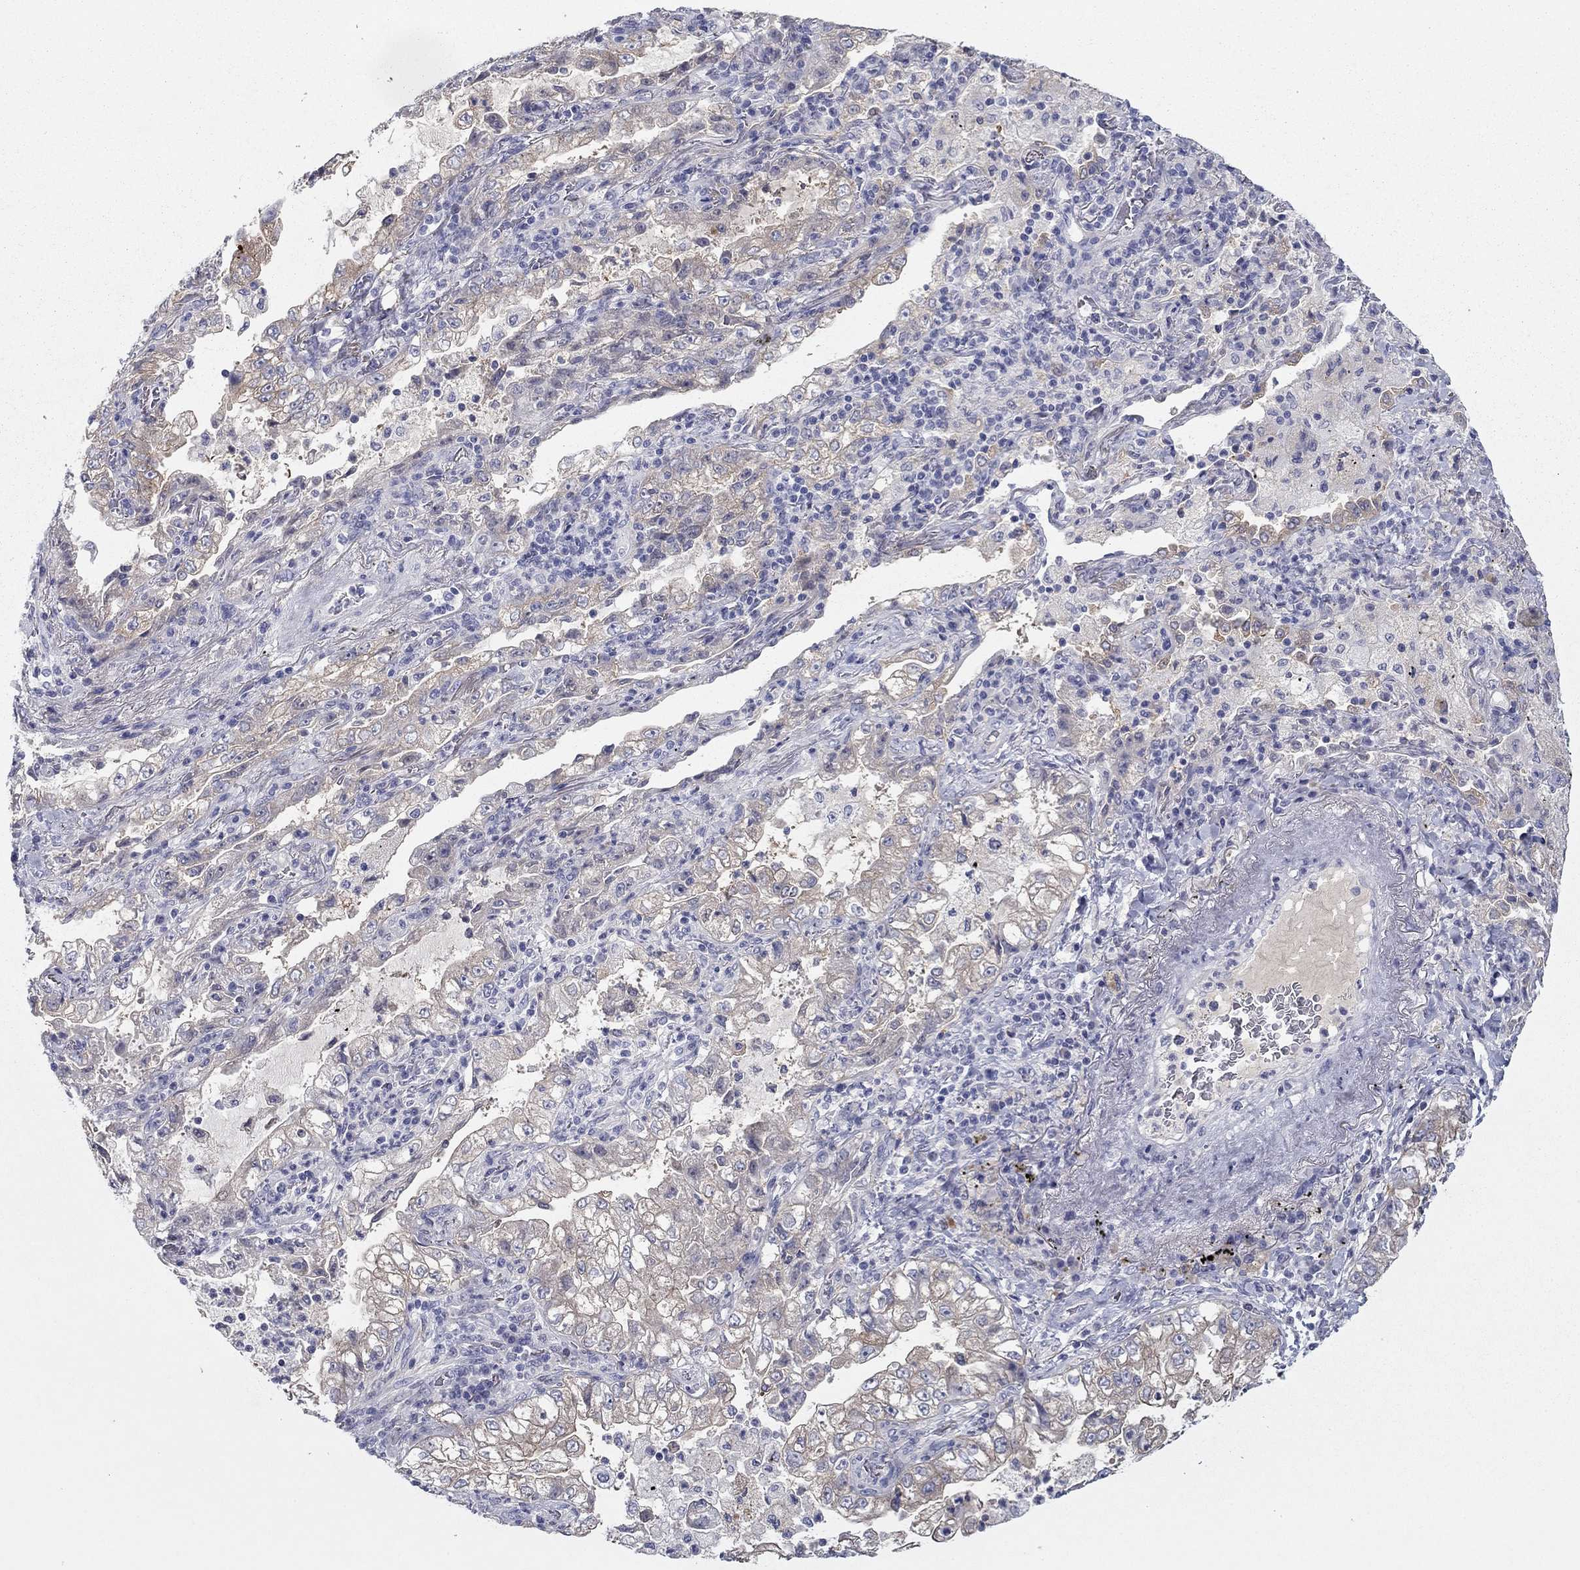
{"staining": {"intensity": "weak", "quantity": "25%-75%", "location": "cytoplasmic/membranous"}, "tissue": "lung cancer", "cell_type": "Tumor cells", "image_type": "cancer", "snomed": [{"axis": "morphology", "description": "Adenocarcinoma, NOS"}, {"axis": "topography", "description": "Lung"}], "caption": "Immunohistochemistry (DAB) staining of human lung cancer (adenocarcinoma) demonstrates weak cytoplasmic/membranous protein positivity in approximately 25%-75% of tumor cells. (DAB IHC, brown staining for protein, blue staining for nuclei).", "gene": "PLS1", "patient": {"sex": "female", "age": 73}}